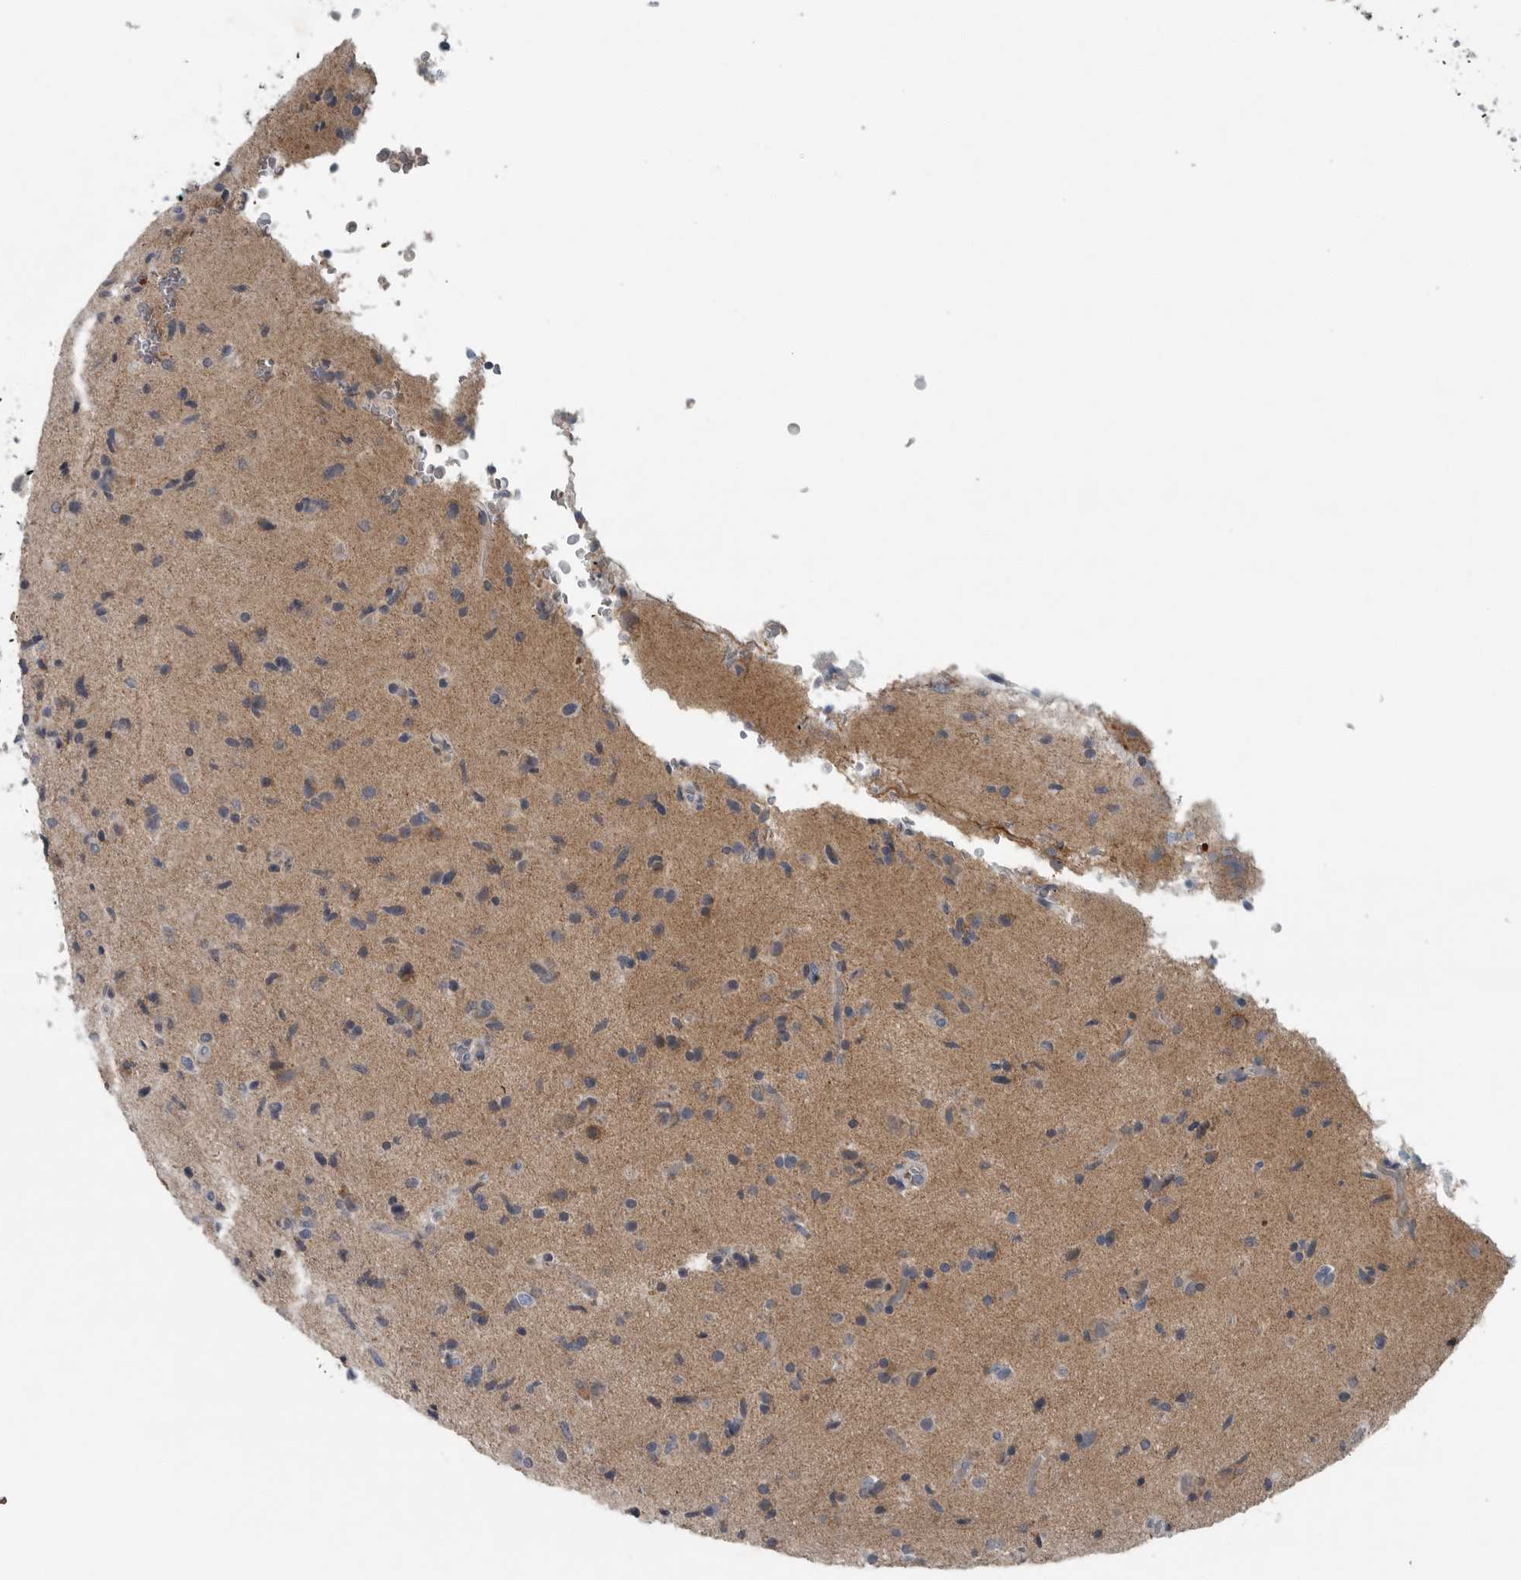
{"staining": {"intensity": "negative", "quantity": "none", "location": "none"}, "tissue": "glioma", "cell_type": "Tumor cells", "image_type": "cancer", "snomed": [{"axis": "morphology", "description": "Glioma, malignant, High grade"}, {"axis": "topography", "description": "Brain"}], "caption": "Tumor cells are negative for protein expression in human glioma. The staining is performed using DAB (3,3'-diaminobenzidine) brown chromogen with nuclei counter-stained in using hematoxylin.", "gene": "MPP3", "patient": {"sex": "male", "age": 72}}